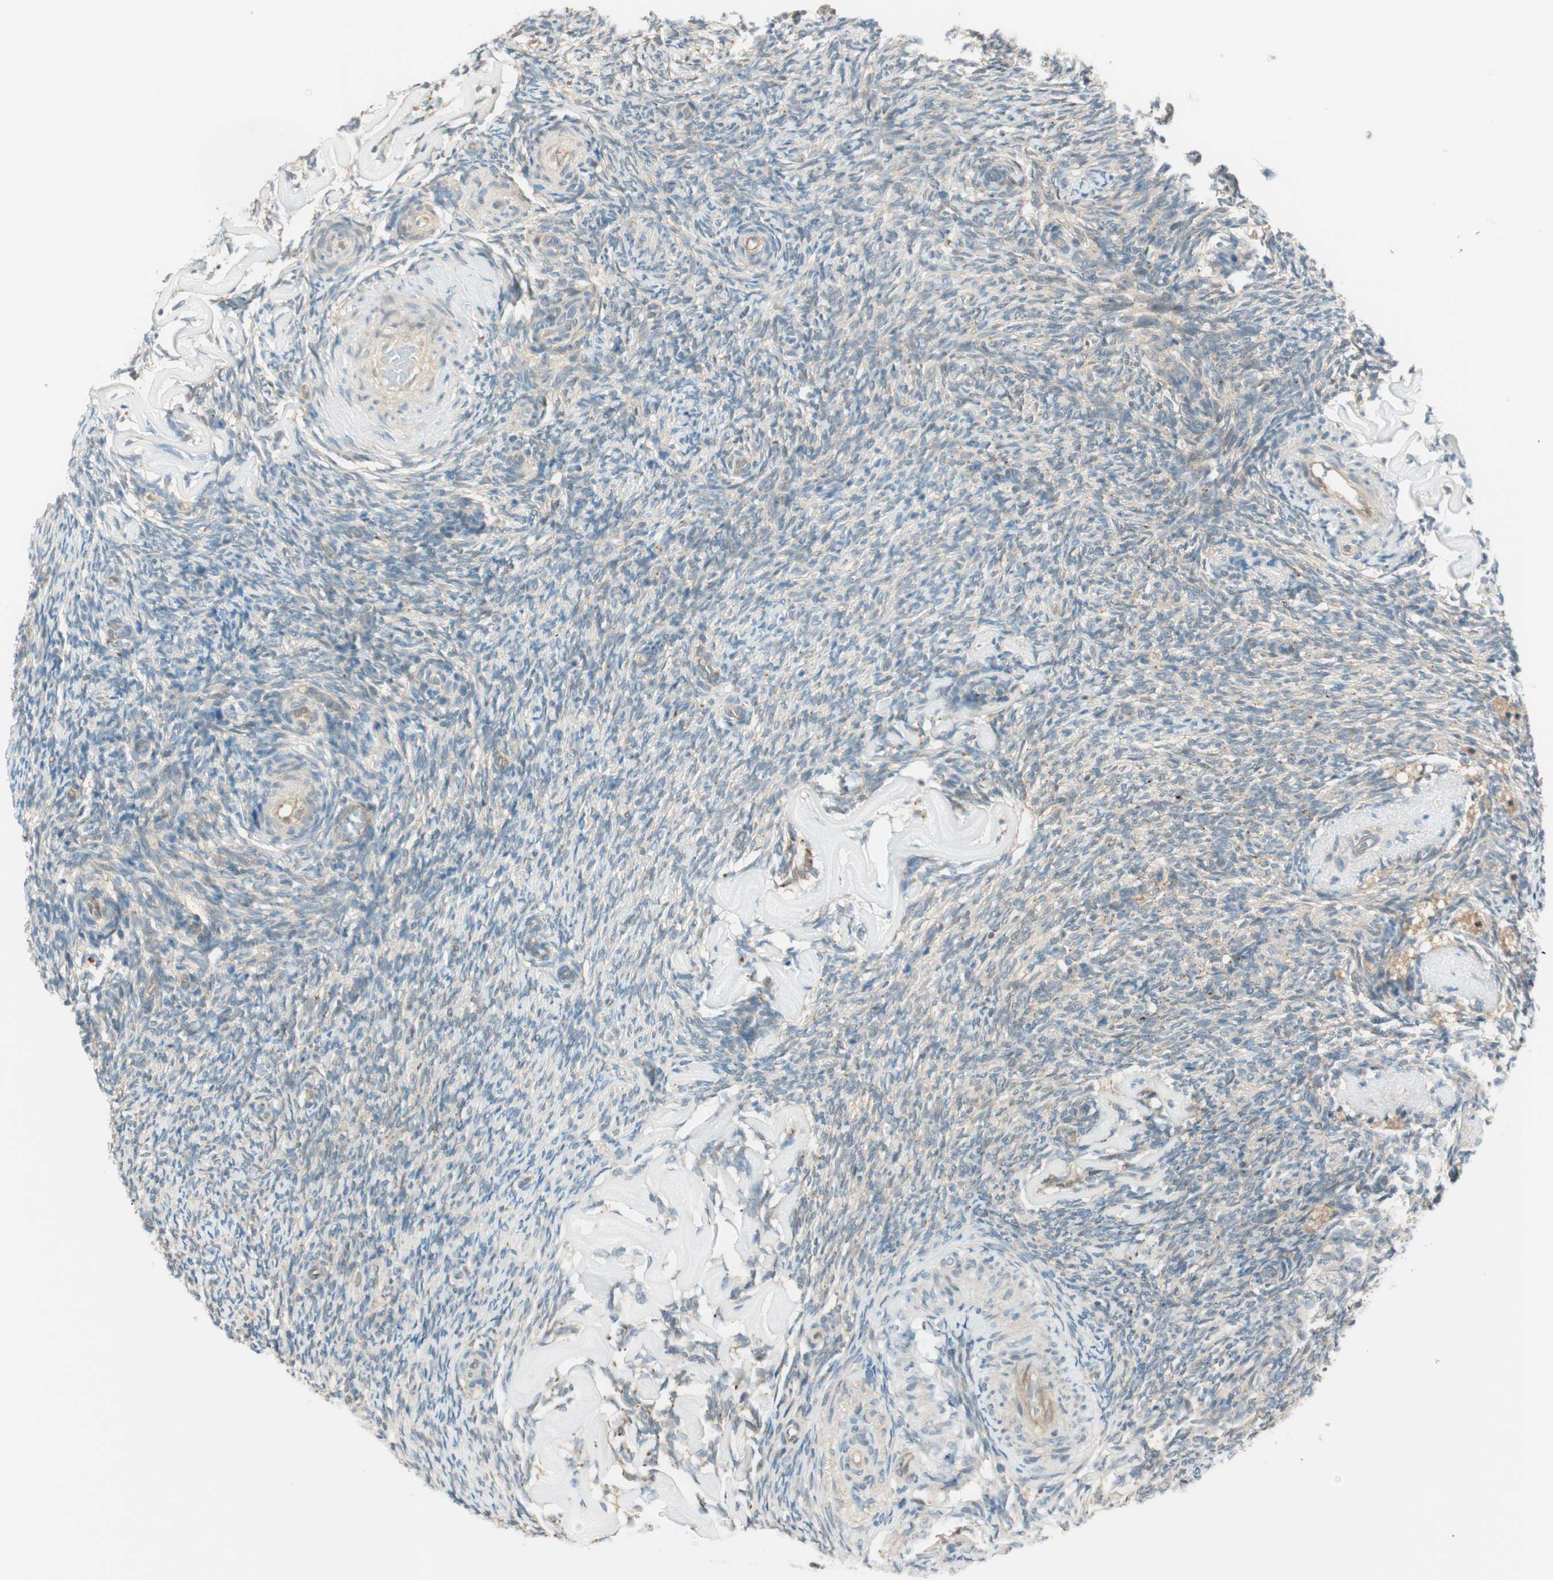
{"staining": {"intensity": "moderate", "quantity": "25%-75%", "location": "cytoplasmic/membranous"}, "tissue": "ovary", "cell_type": "Ovarian stroma cells", "image_type": "normal", "snomed": [{"axis": "morphology", "description": "Normal tissue, NOS"}, {"axis": "topography", "description": "Ovary"}], "caption": "This photomicrograph shows immunohistochemistry staining of normal ovary, with medium moderate cytoplasmic/membranous positivity in approximately 25%-75% of ovarian stroma cells.", "gene": "PSMD8", "patient": {"sex": "female", "age": 60}}